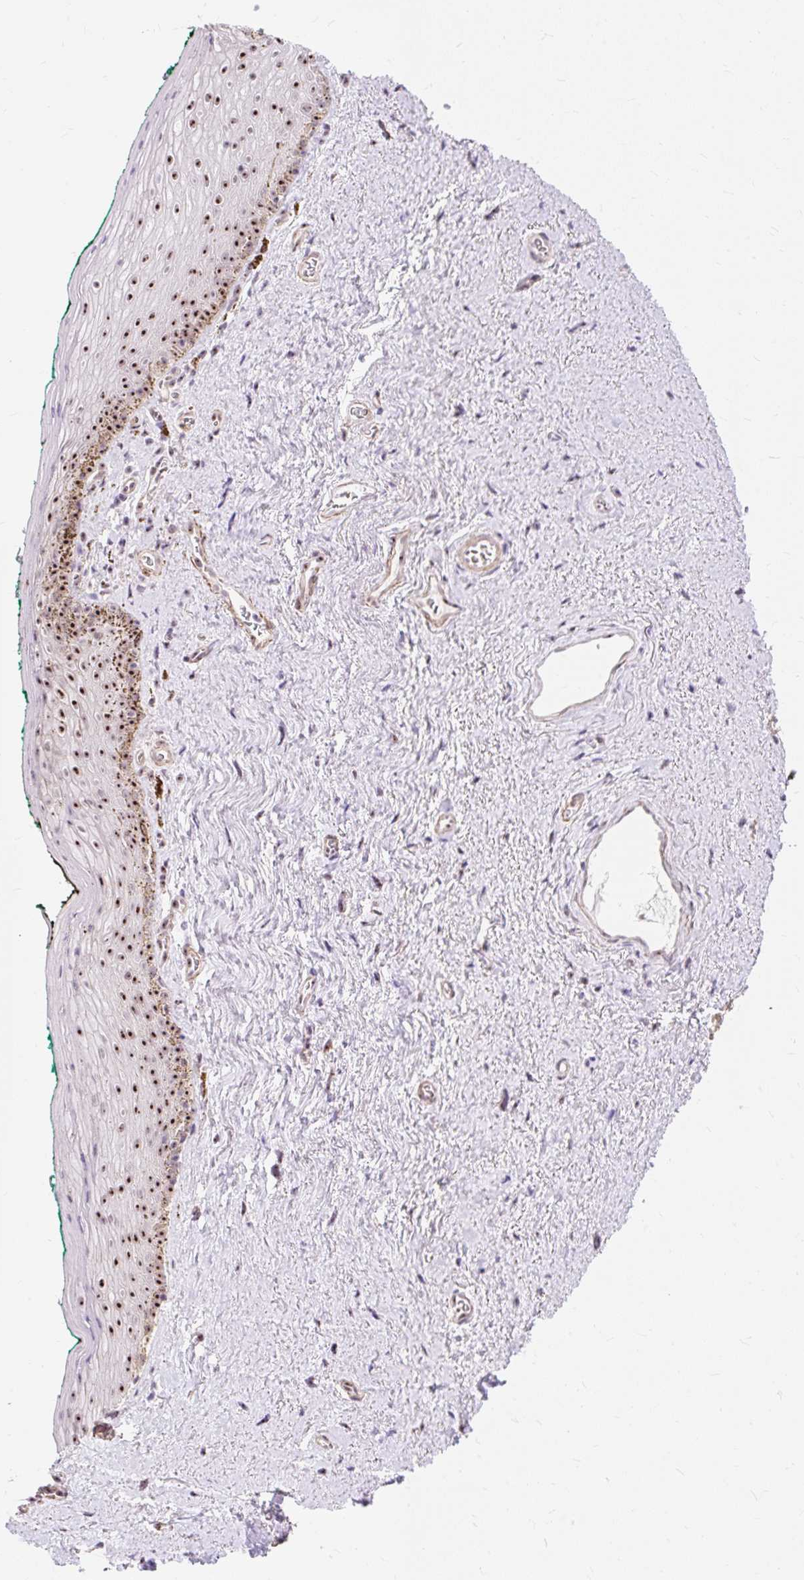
{"staining": {"intensity": "strong", "quantity": ">75%", "location": "nuclear"}, "tissue": "vagina", "cell_type": "Squamous epithelial cells", "image_type": "normal", "snomed": [{"axis": "morphology", "description": "Normal tissue, NOS"}, {"axis": "topography", "description": "Vulva"}, {"axis": "topography", "description": "Vagina"}, {"axis": "topography", "description": "Peripheral nerve tissue"}], "caption": "Normal vagina reveals strong nuclear positivity in about >75% of squamous epithelial cells Using DAB (3,3'-diaminobenzidine) (brown) and hematoxylin (blue) stains, captured at high magnification using brightfield microscopy..", "gene": "OBP2A", "patient": {"sex": "female", "age": 66}}